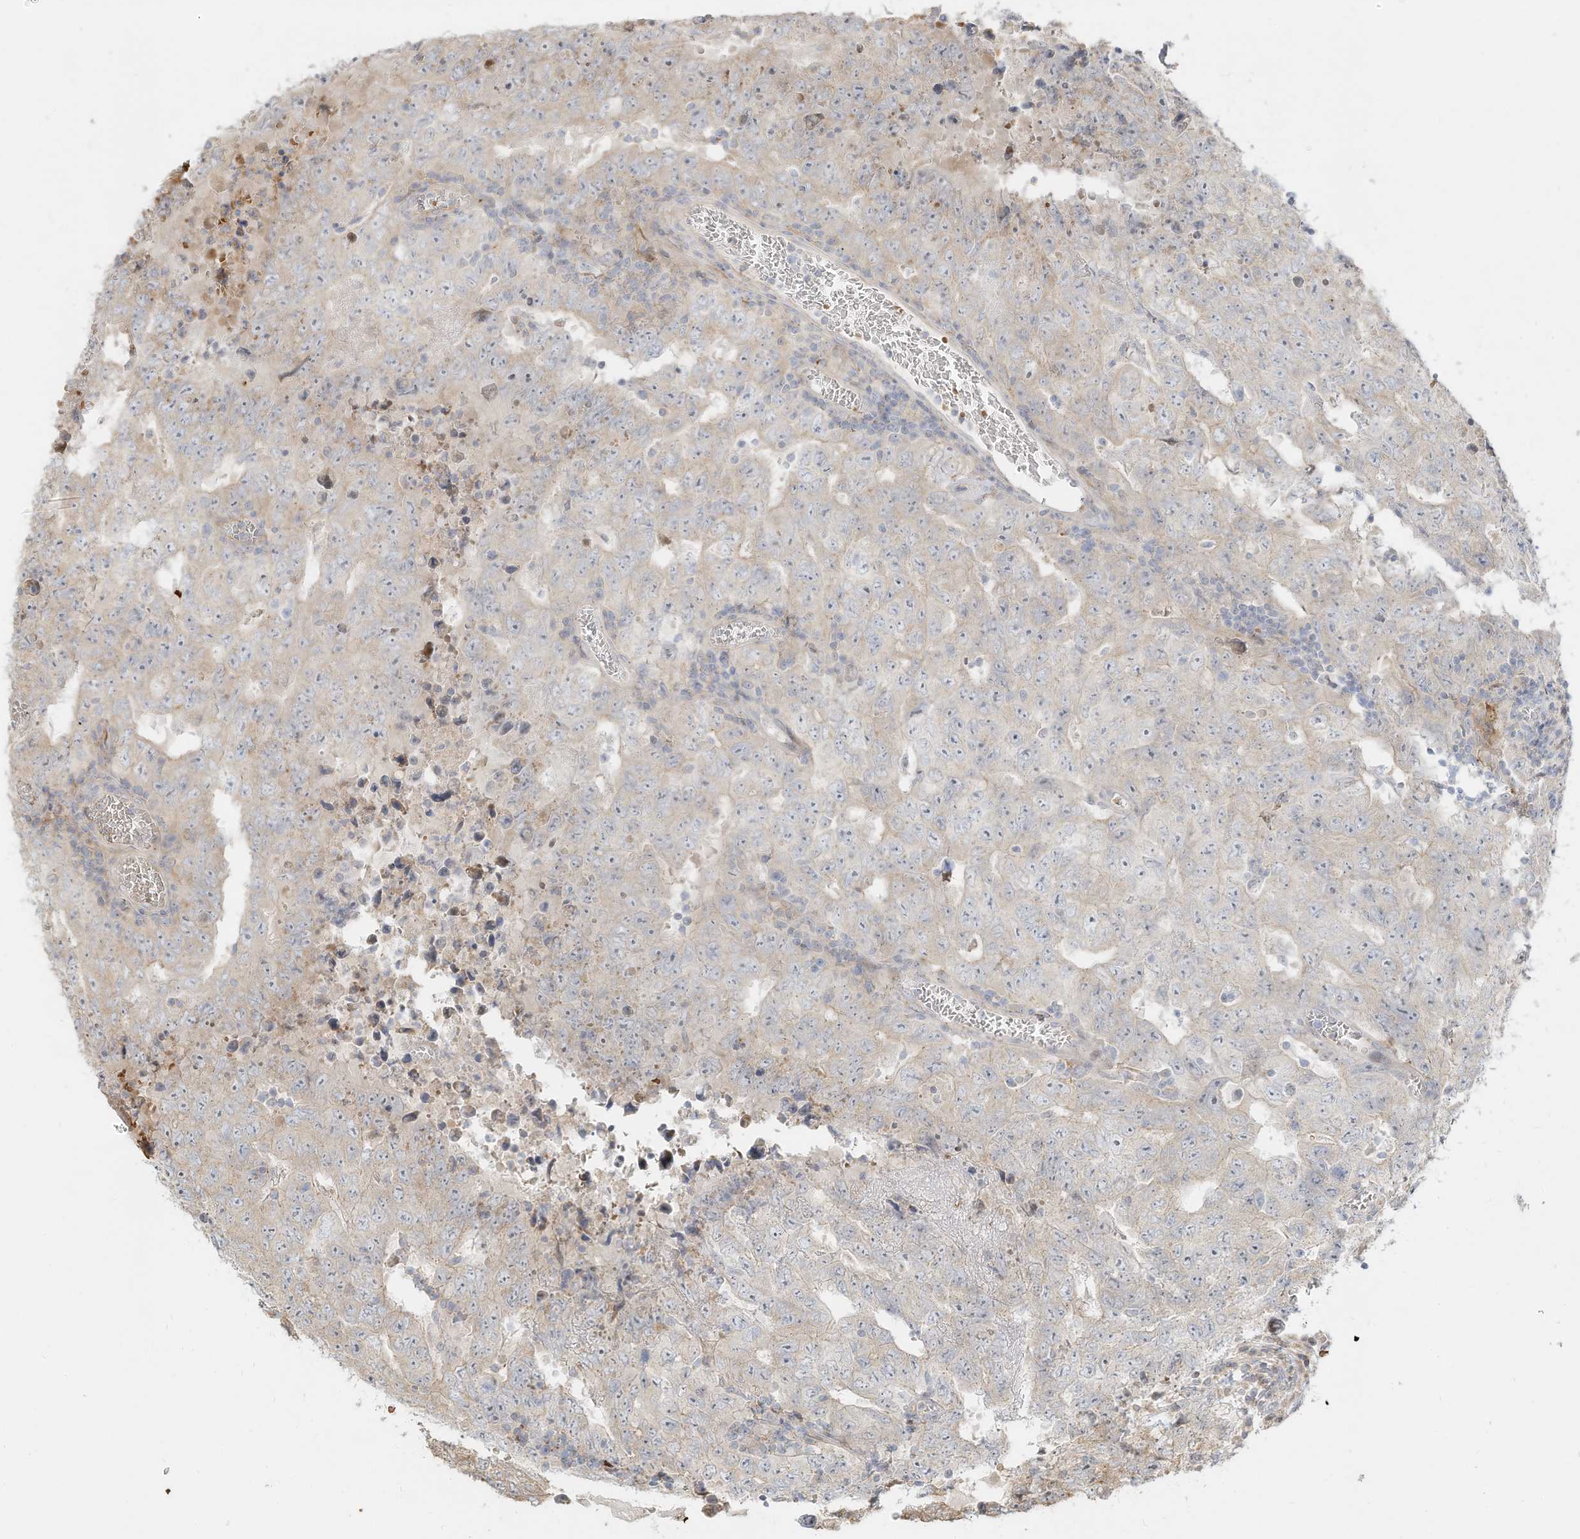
{"staining": {"intensity": "weak", "quantity": "<25%", "location": "cytoplasmic/membranous"}, "tissue": "testis cancer", "cell_type": "Tumor cells", "image_type": "cancer", "snomed": [{"axis": "morphology", "description": "Carcinoma, Embryonal, NOS"}, {"axis": "topography", "description": "Testis"}], "caption": "DAB immunohistochemical staining of human testis cancer demonstrates no significant staining in tumor cells. The staining is performed using DAB (3,3'-diaminobenzidine) brown chromogen with nuclei counter-stained in using hematoxylin.", "gene": "OFD1", "patient": {"sex": "male", "age": 26}}